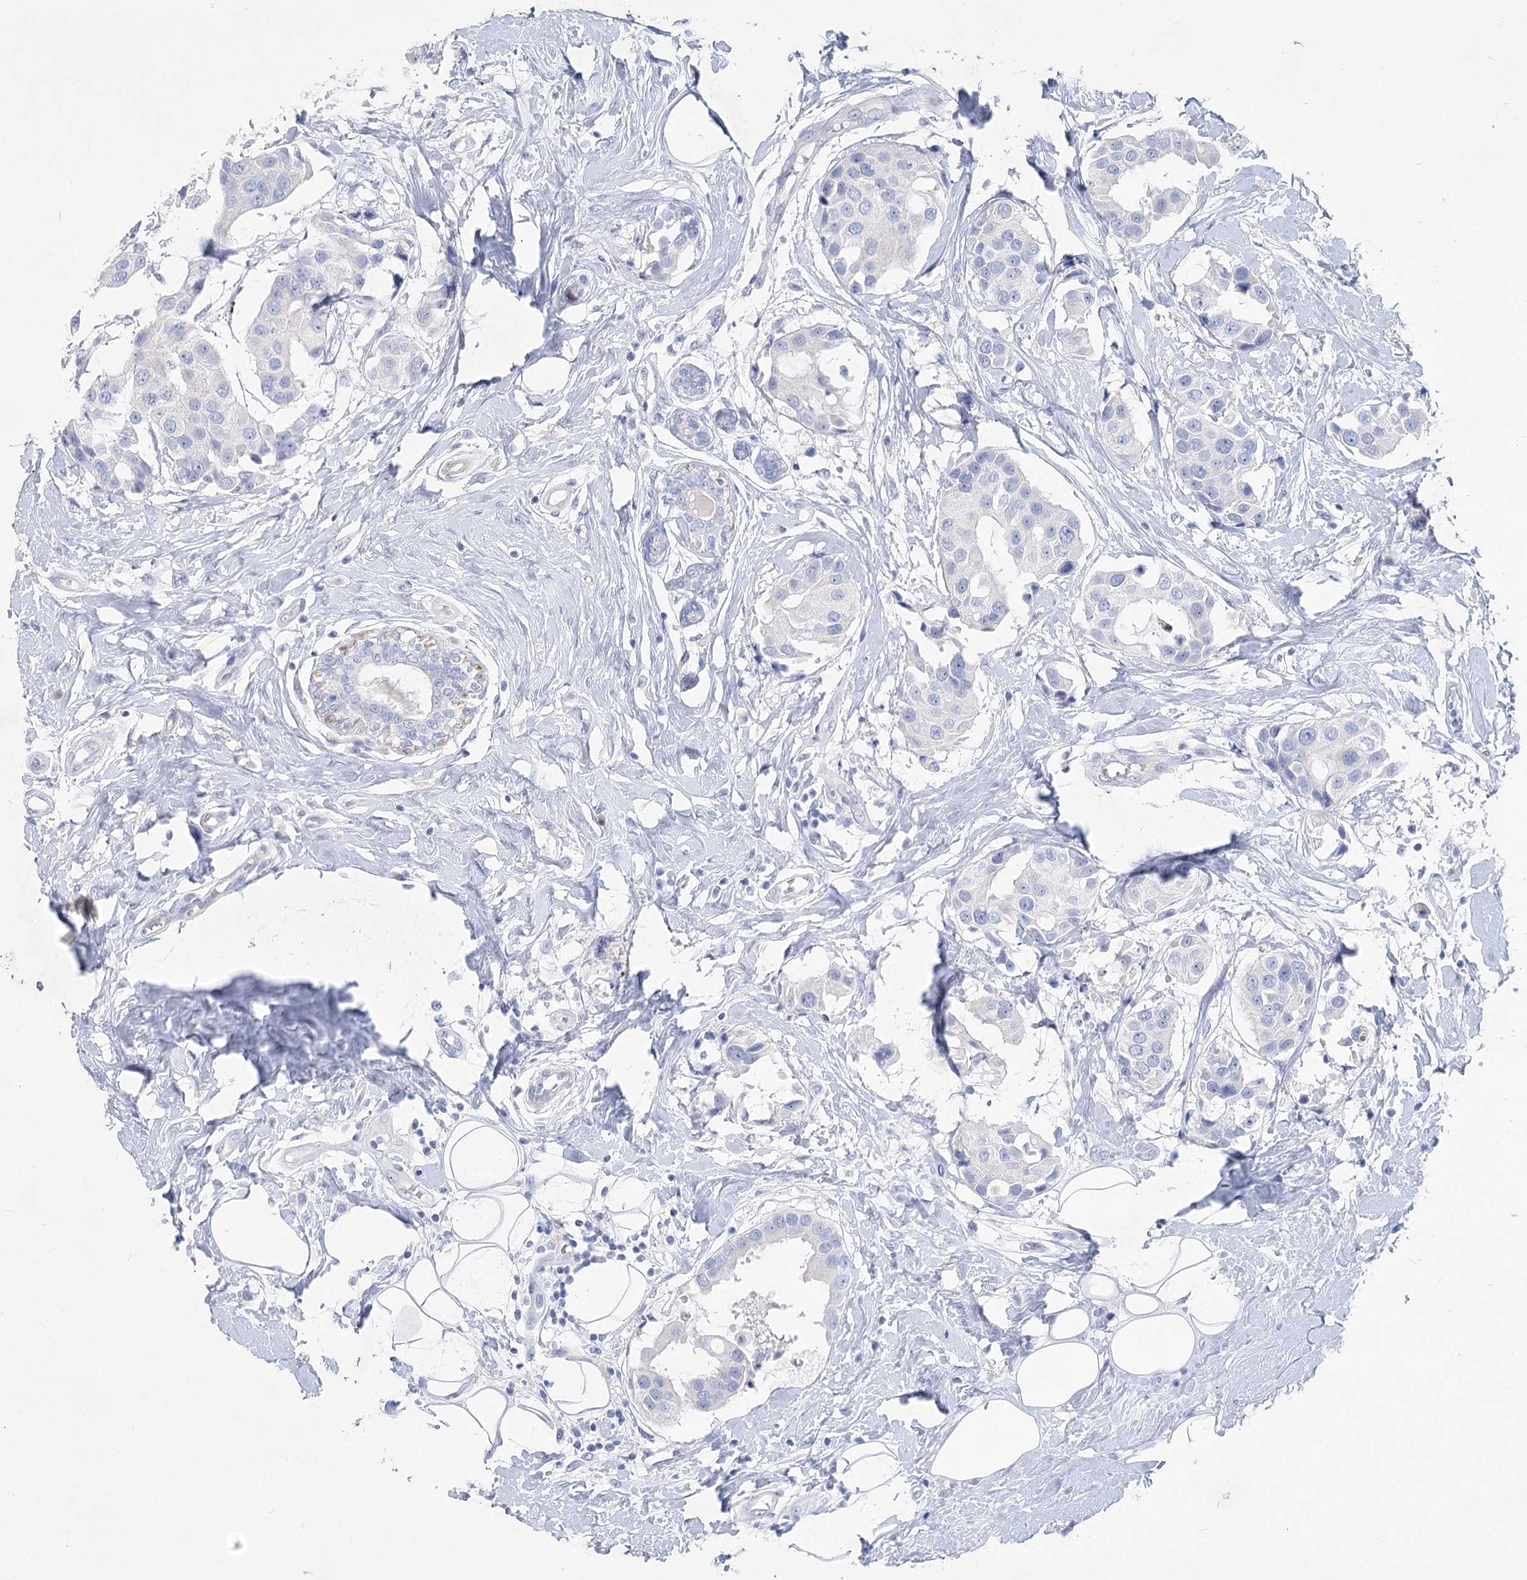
{"staining": {"intensity": "negative", "quantity": "none", "location": "none"}, "tissue": "breast cancer", "cell_type": "Tumor cells", "image_type": "cancer", "snomed": [{"axis": "morphology", "description": "Normal tissue, NOS"}, {"axis": "morphology", "description": "Duct carcinoma"}, {"axis": "topography", "description": "Breast"}], "caption": "This is a micrograph of immunohistochemistry (IHC) staining of breast invasive ductal carcinoma, which shows no staining in tumor cells.", "gene": "WDR74", "patient": {"sex": "female", "age": 39}}